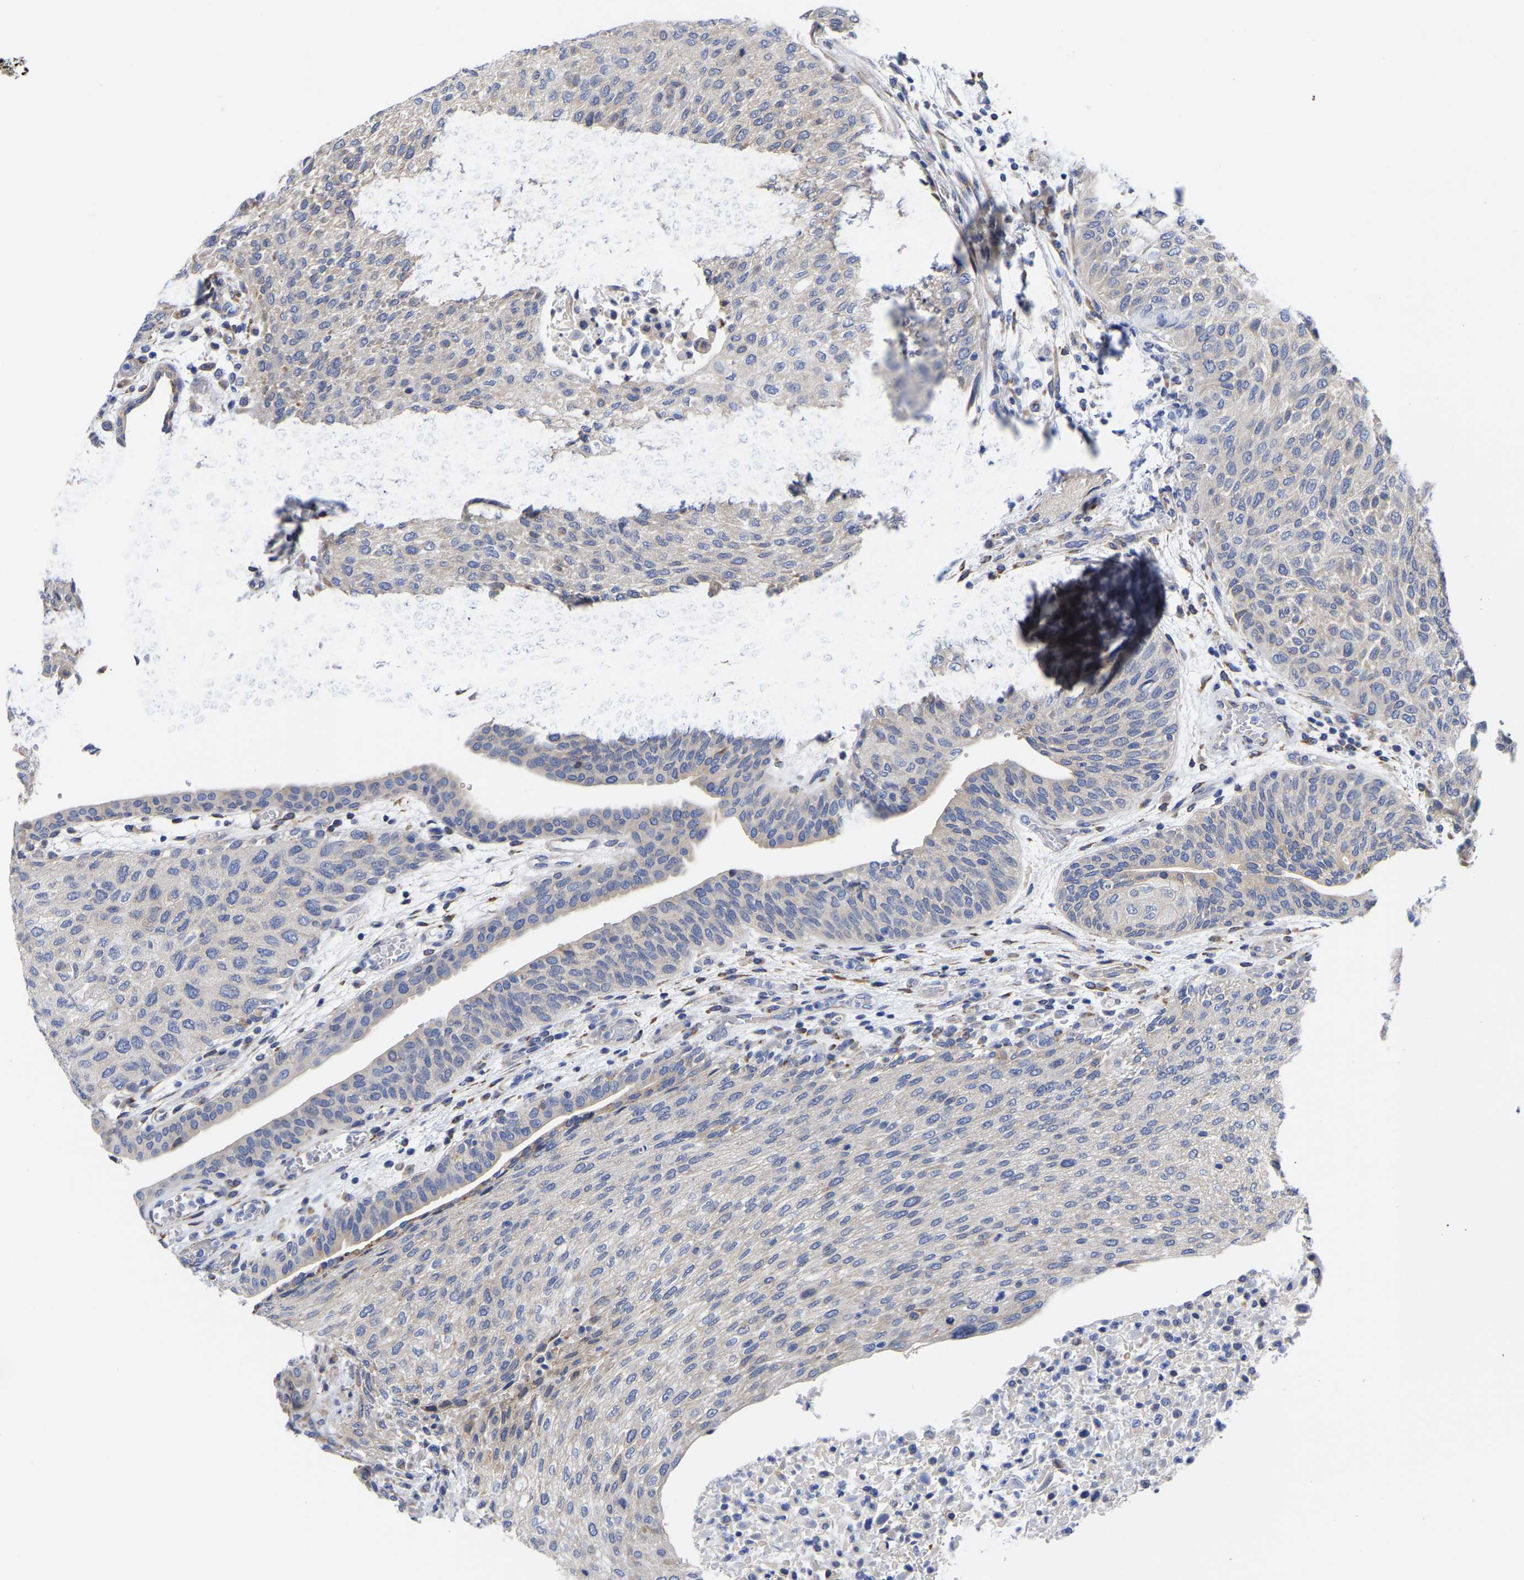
{"staining": {"intensity": "negative", "quantity": "none", "location": "none"}, "tissue": "urothelial cancer", "cell_type": "Tumor cells", "image_type": "cancer", "snomed": [{"axis": "morphology", "description": "Urothelial carcinoma, Low grade"}, {"axis": "morphology", "description": "Urothelial carcinoma, High grade"}, {"axis": "topography", "description": "Urinary bladder"}], "caption": "Immunohistochemistry of urothelial carcinoma (low-grade) displays no positivity in tumor cells. (Brightfield microscopy of DAB (3,3'-diaminobenzidine) immunohistochemistry (IHC) at high magnification).", "gene": "CFAP298", "patient": {"sex": "male", "age": 35}}